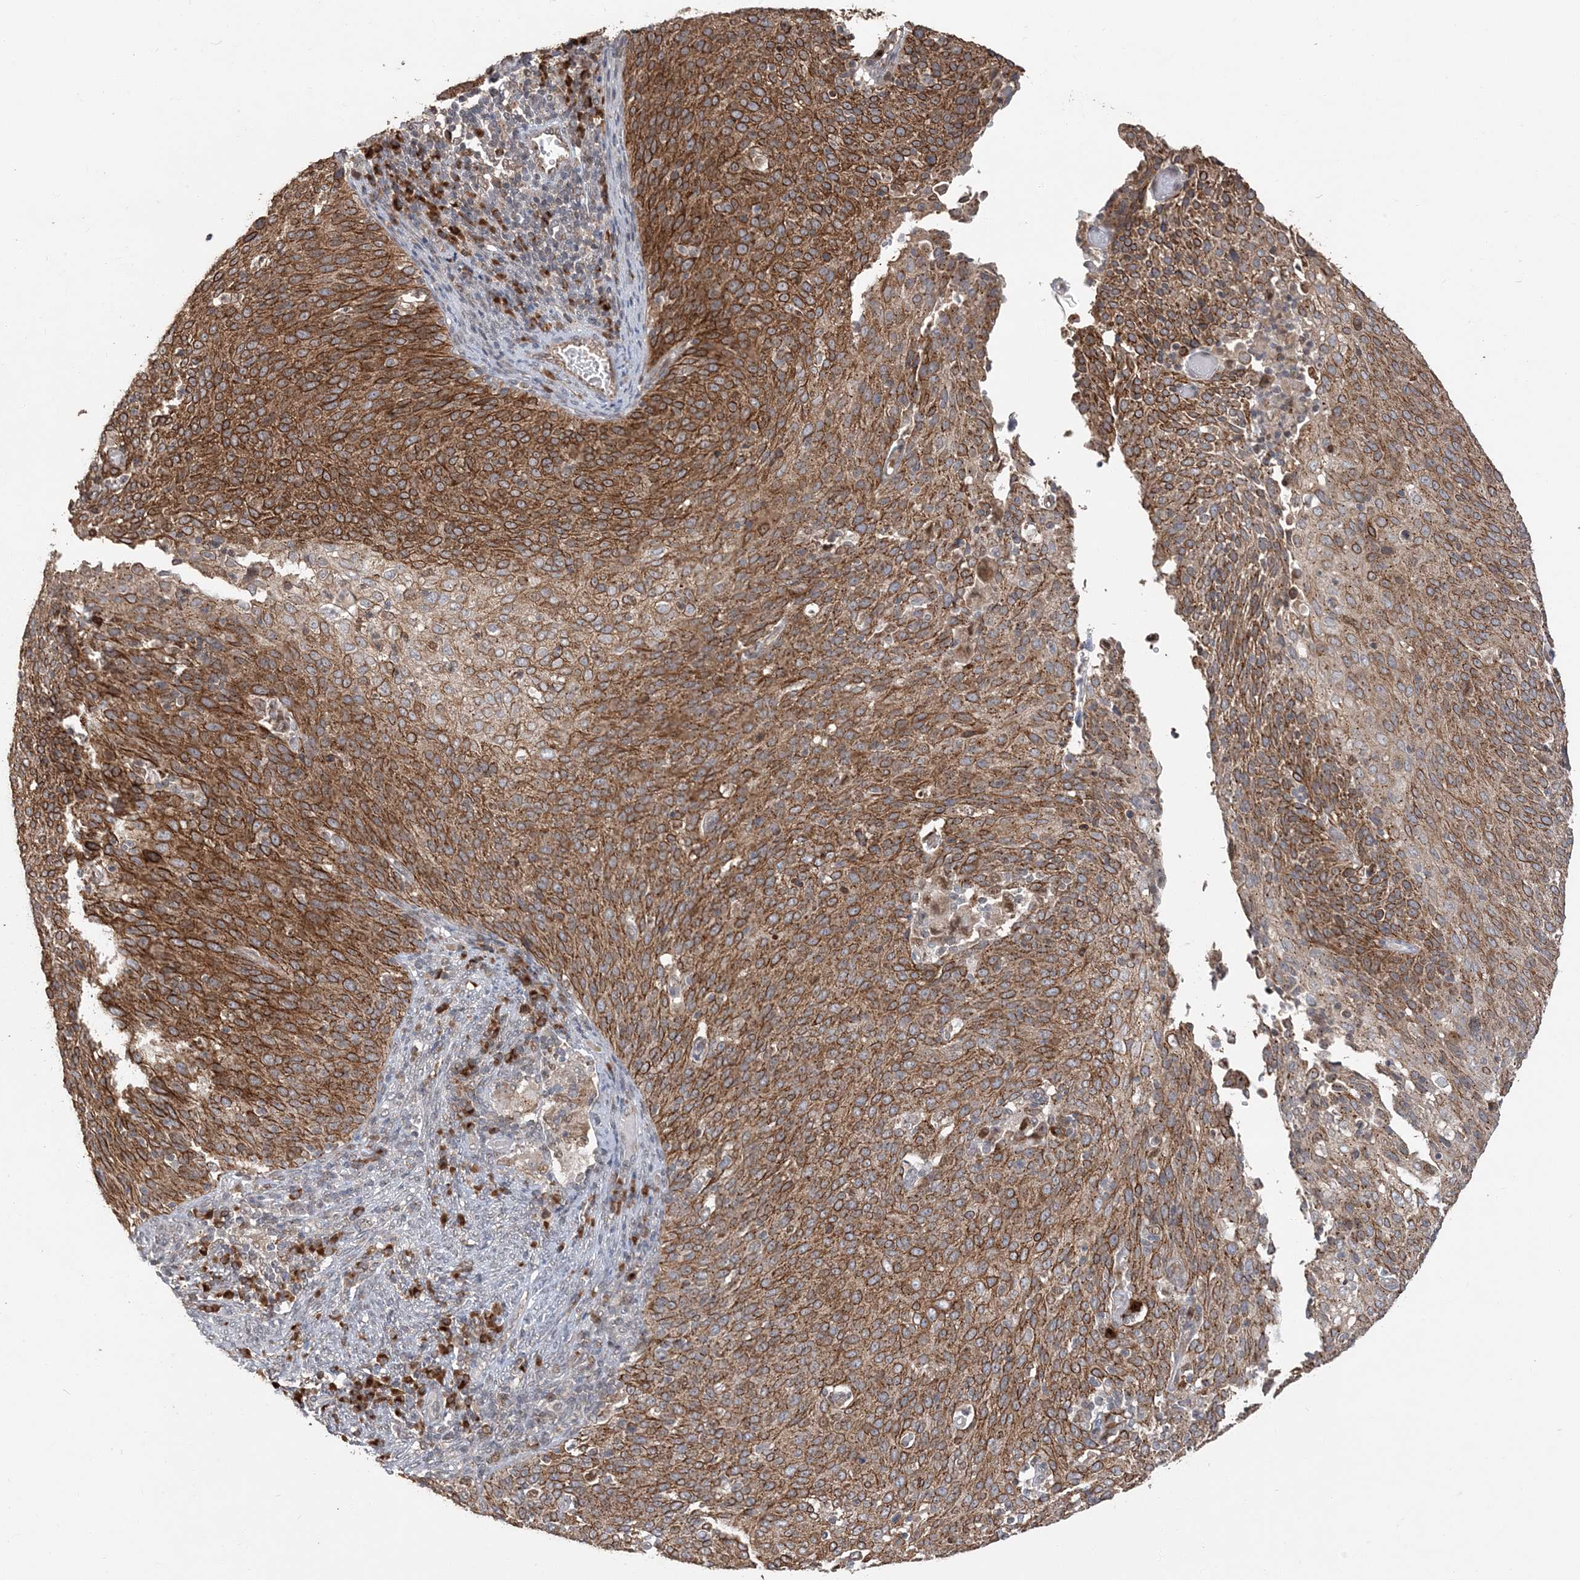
{"staining": {"intensity": "strong", "quantity": ">75%", "location": "cytoplasmic/membranous"}, "tissue": "cervical cancer", "cell_type": "Tumor cells", "image_type": "cancer", "snomed": [{"axis": "morphology", "description": "Squamous cell carcinoma, NOS"}, {"axis": "topography", "description": "Cervix"}], "caption": "This is a photomicrograph of immunohistochemistry (IHC) staining of cervical cancer (squamous cell carcinoma), which shows strong positivity in the cytoplasmic/membranous of tumor cells.", "gene": "RER1", "patient": {"sex": "female", "age": 38}}